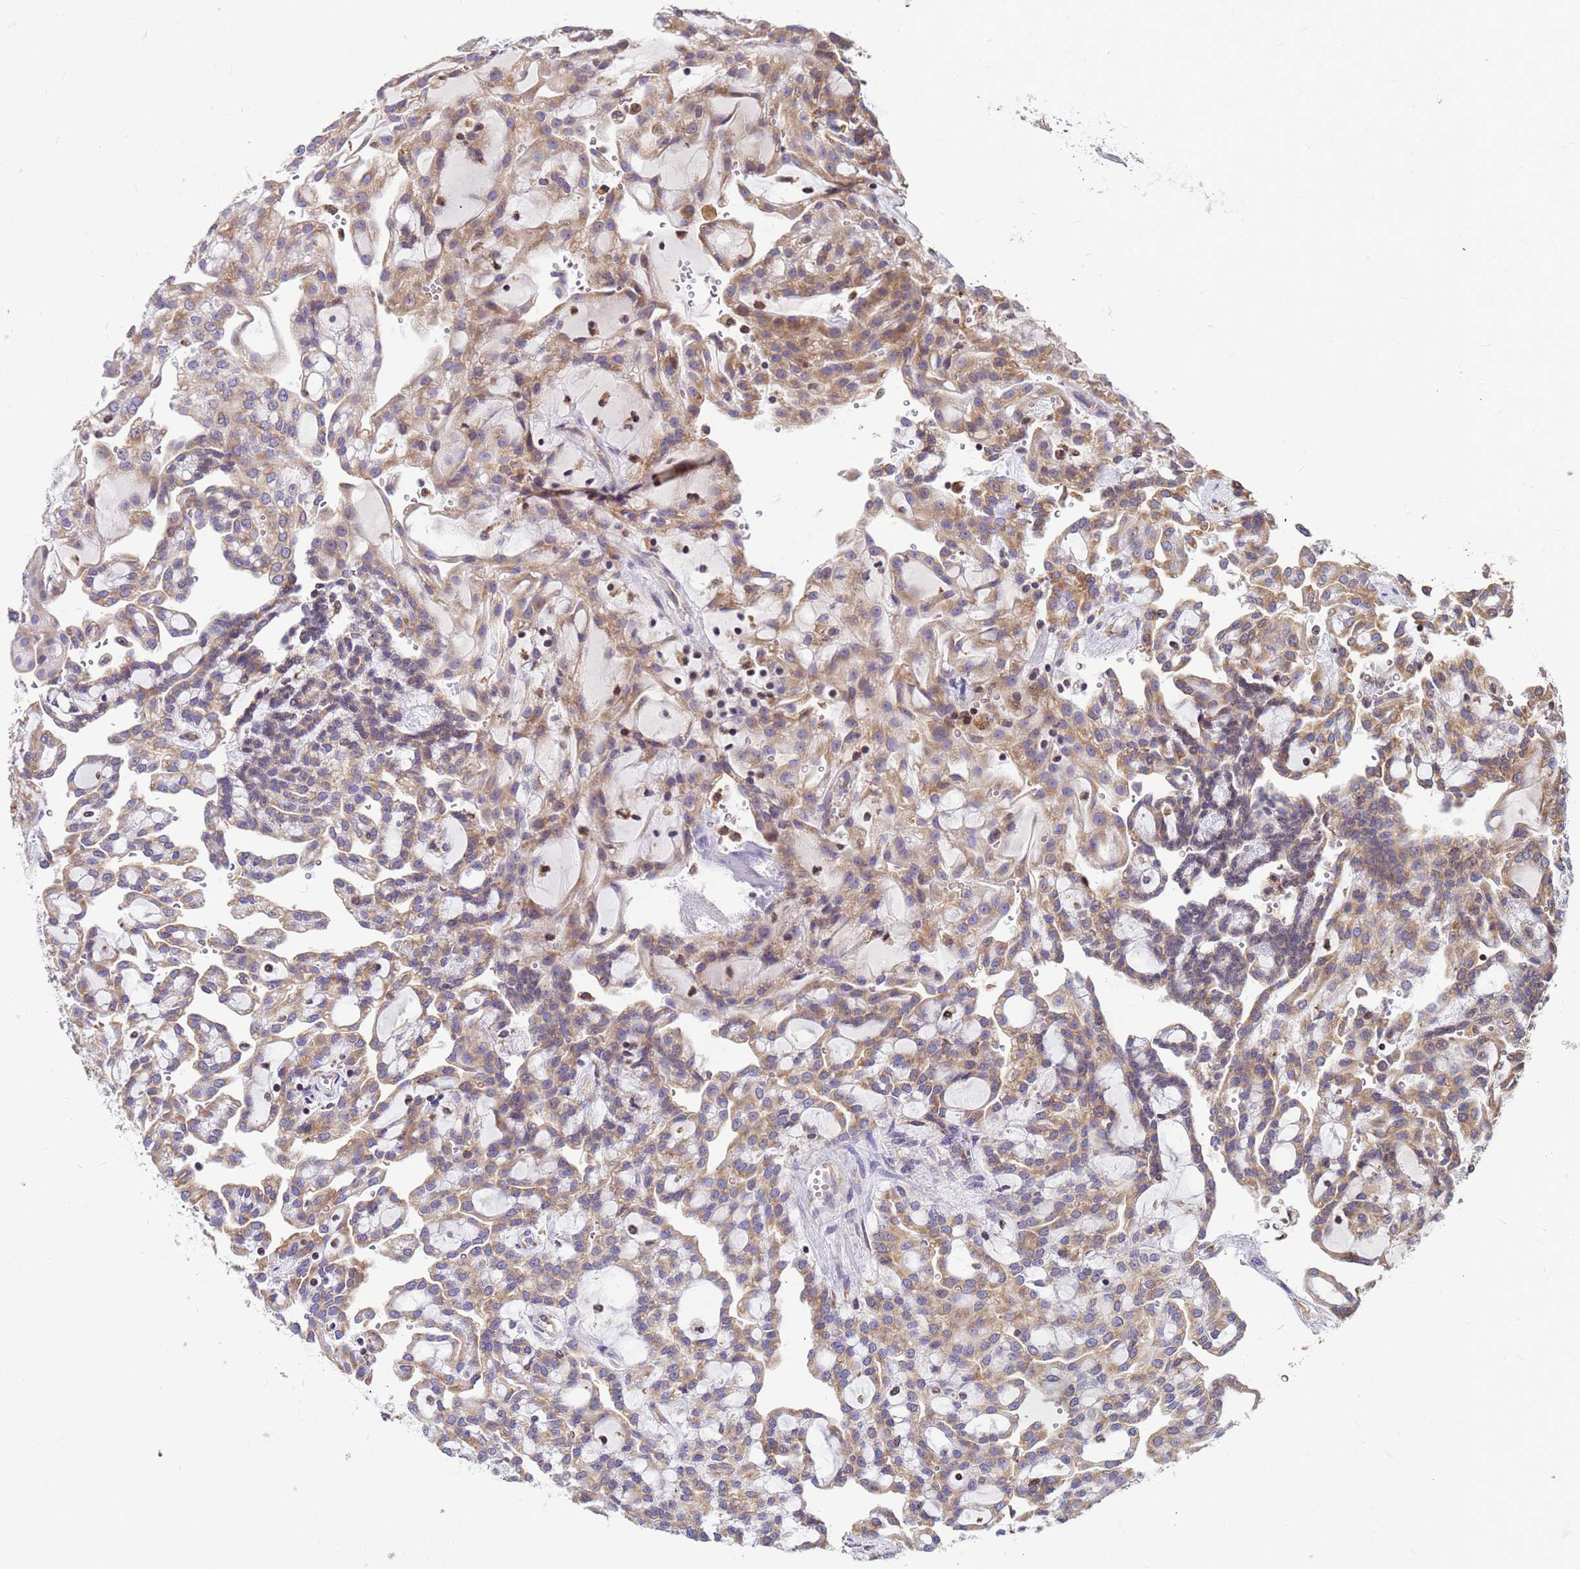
{"staining": {"intensity": "moderate", "quantity": ">75%", "location": "cytoplasmic/membranous"}, "tissue": "renal cancer", "cell_type": "Tumor cells", "image_type": "cancer", "snomed": [{"axis": "morphology", "description": "Adenocarcinoma, NOS"}, {"axis": "topography", "description": "Kidney"}], "caption": "Immunohistochemical staining of renal cancer (adenocarcinoma) shows medium levels of moderate cytoplasmic/membranous expression in approximately >75% of tumor cells. (Stains: DAB in brown, nuclei in blue, Microscopy: brightfield microscopy at high magnification).", "gene": "SSR4", "patient": {"sex": "male", "age": 63}}